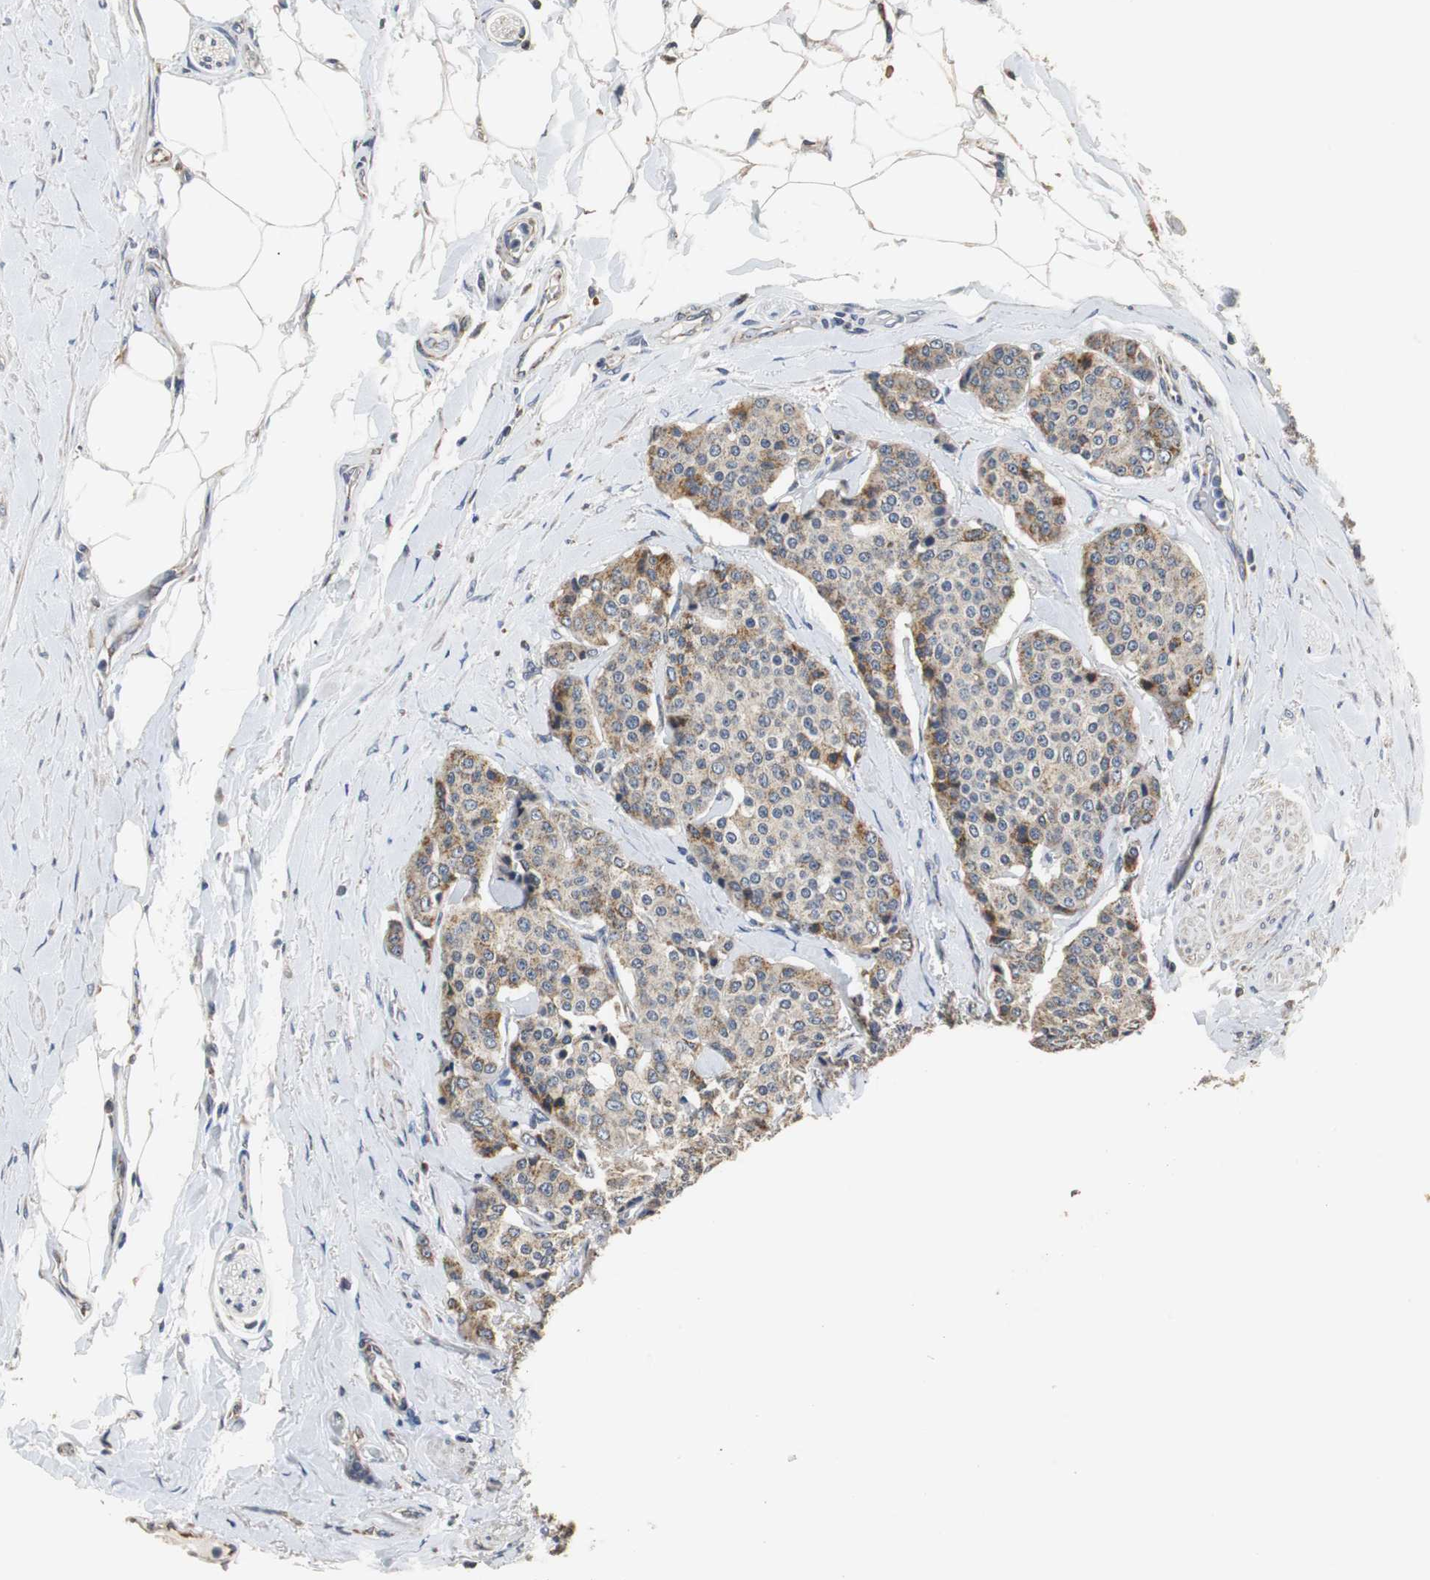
{"staining": {"intensity": "moderate", "quantity": "25%-75%", "location": "cytoplasmic/membranous"}, "tissue": "carcinoid", "cell_type": "Tumor cells", "image_type": "cancer", "snomed": [{"axis": "morphology", "description": "Carcinoid, malignant, NOS"}, {"axis": "topography", "description": "Colon"}], "caption": "Carcinoid (malignant) stained with a protein marker shows moderate staining in tumor cells.", "gene": "HMGCL", "patient": {"sex": "female", "age": 61}}